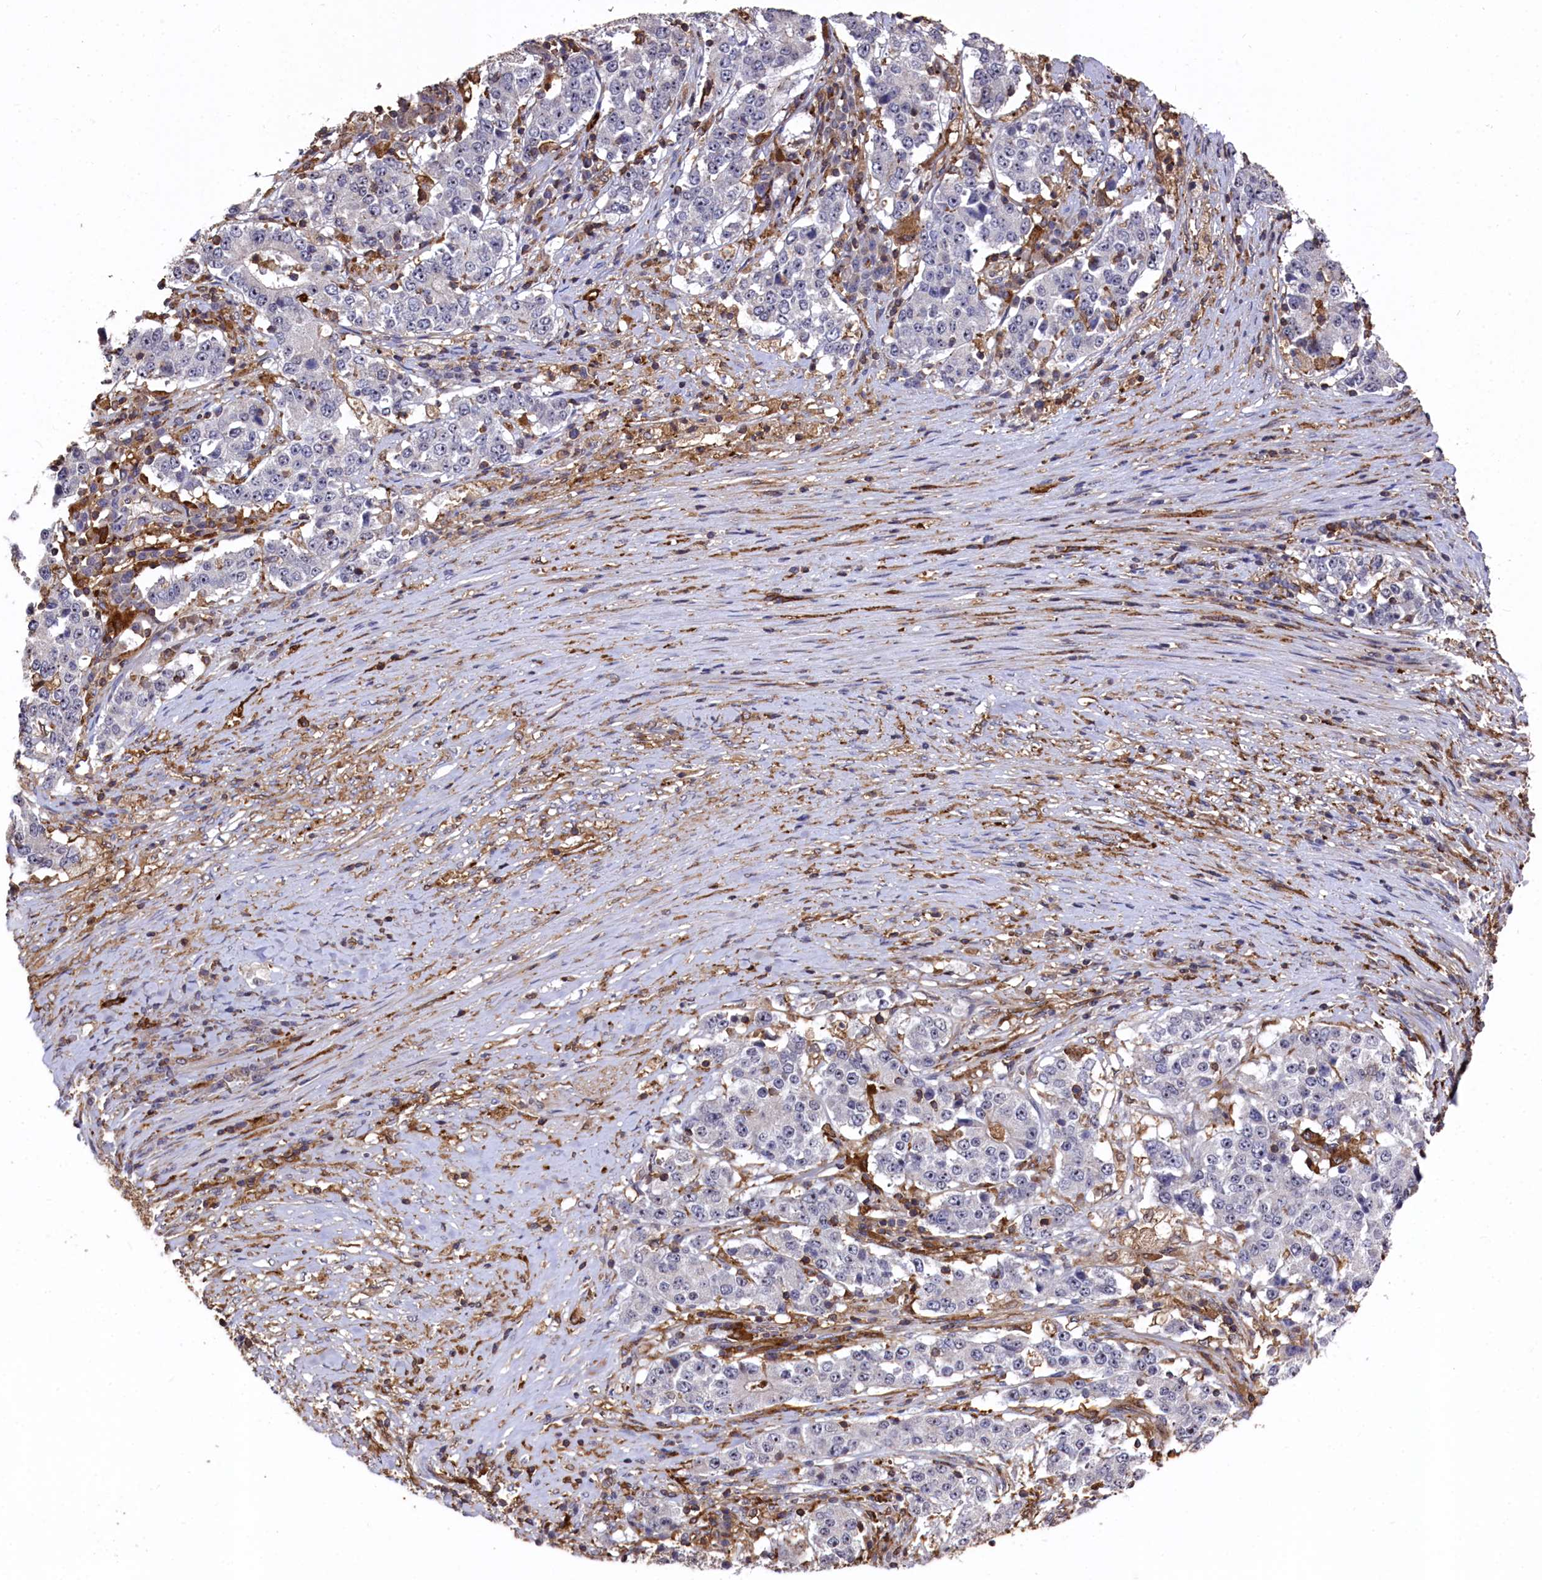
{"staining": {"intensity": "negative", "quantity": "none", "location": "none"}, "tissue": "stomach cancer", "cell_type": "Tumor cells", "image_type": "cancer", "snomed": [{"axis": "morphology", "description": "Adenocarcinoma, NOS"}, {"axis": "topography", "description": "Stomach"}], "caption": "DAB immunohistochemical staining of human stomach cancer (adenocarcinoma) shows no significant staining in tumor cells. (IHC, brightfield microscopy, high magnification).", "gene": "PLEKHO2", "patient": {"sex": "male", "age": 59}}